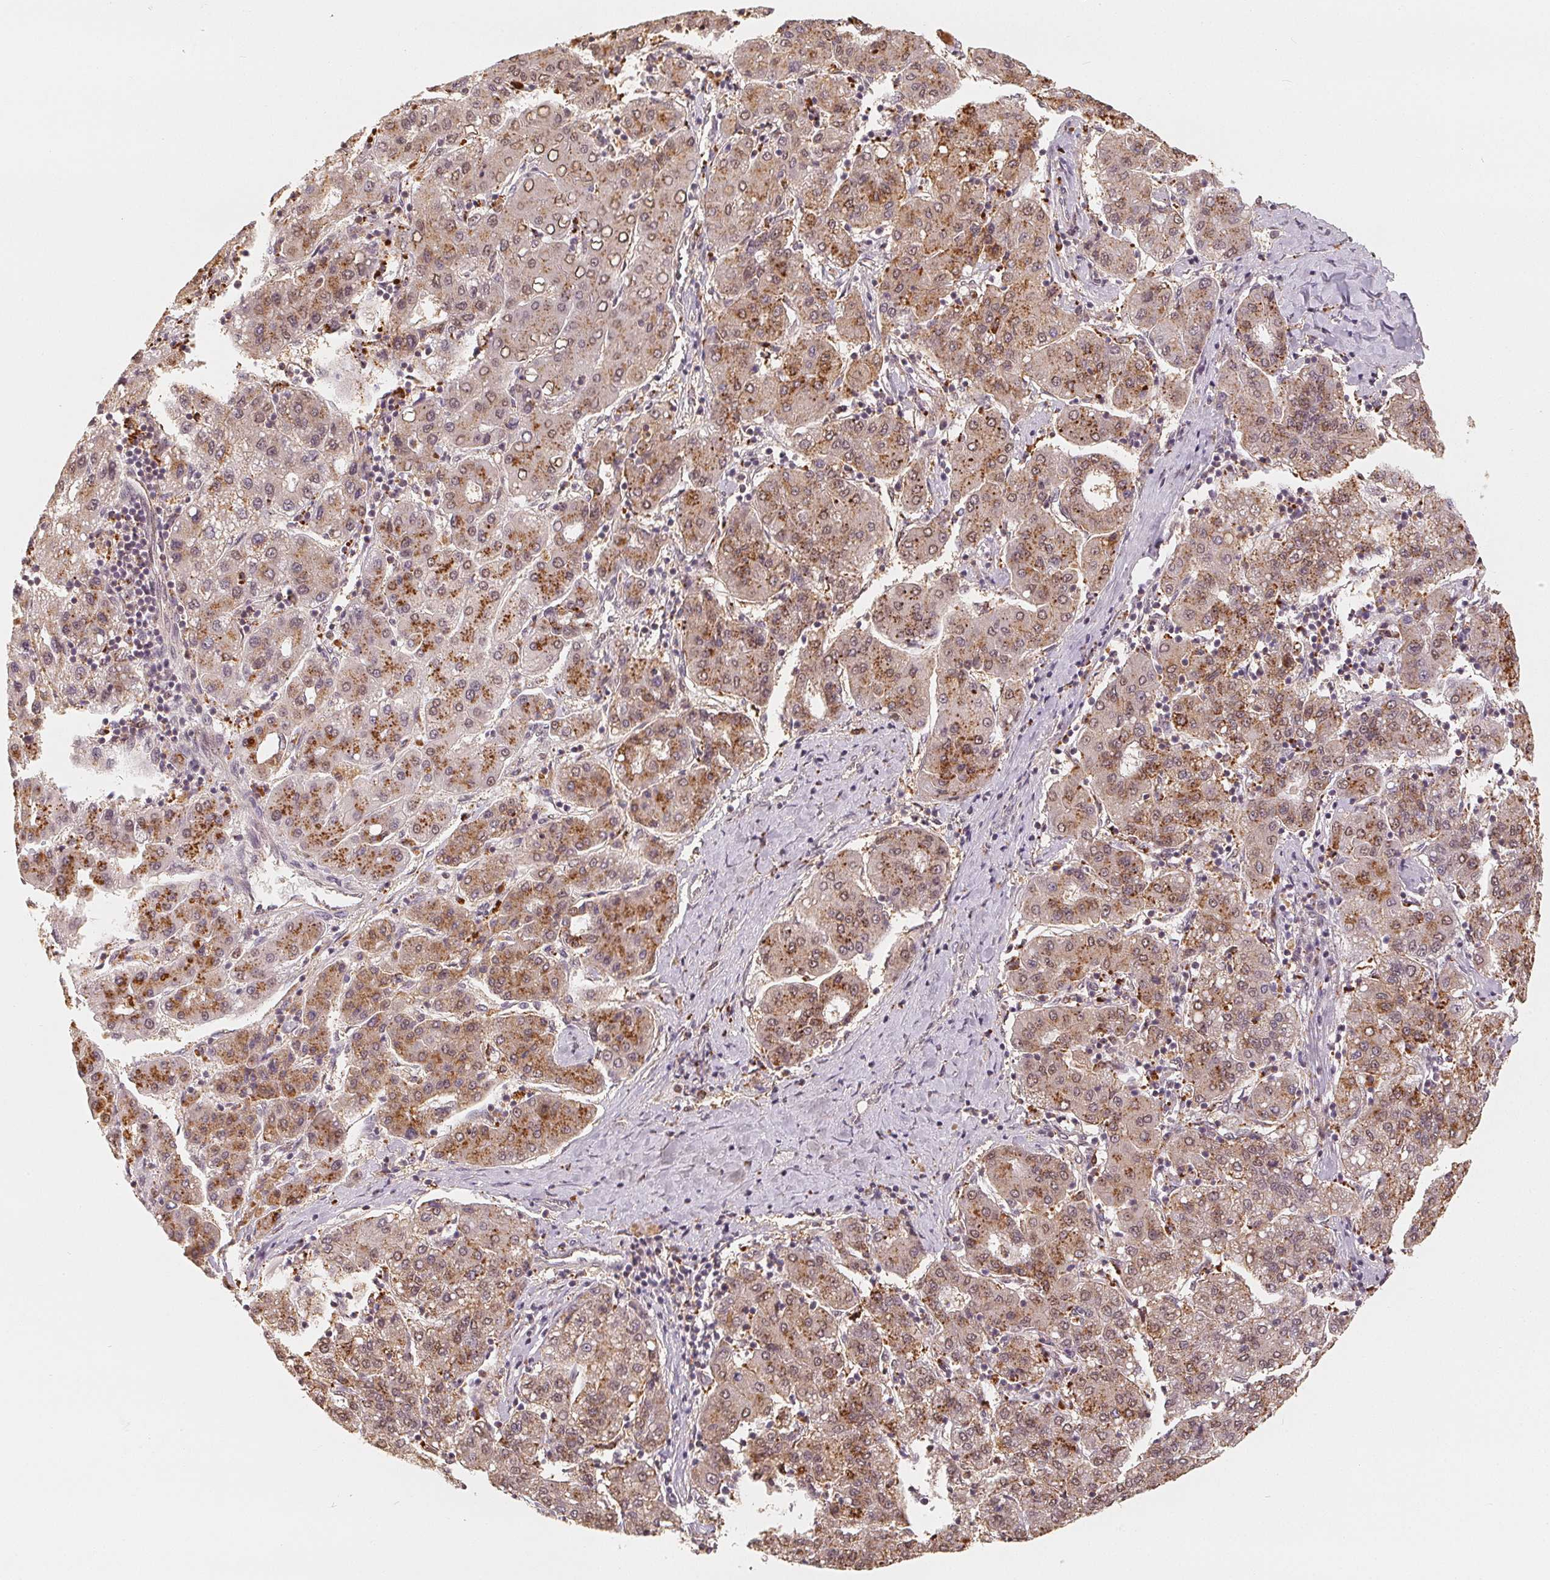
{"staining": {"intensity": "moderate", "quantity": "25%-75%", "location": "cytoplasmic/membranous"}, "tissue": "liver cancer", "cell_type": "Tumor cells", "image_type": "cancer", "snomed": [{"axis": "morphology", "description": "Carcinoma, Hepatocellular, NOS"}, {"axis": "topography", "description": "Liver"}], "caption": "Human liver hepatocellular carcinoma stained with a protein marker displays moderate staining in tumor cells.", "gene": "GUSB", "patient": {"sex": "male", "age": 65}}